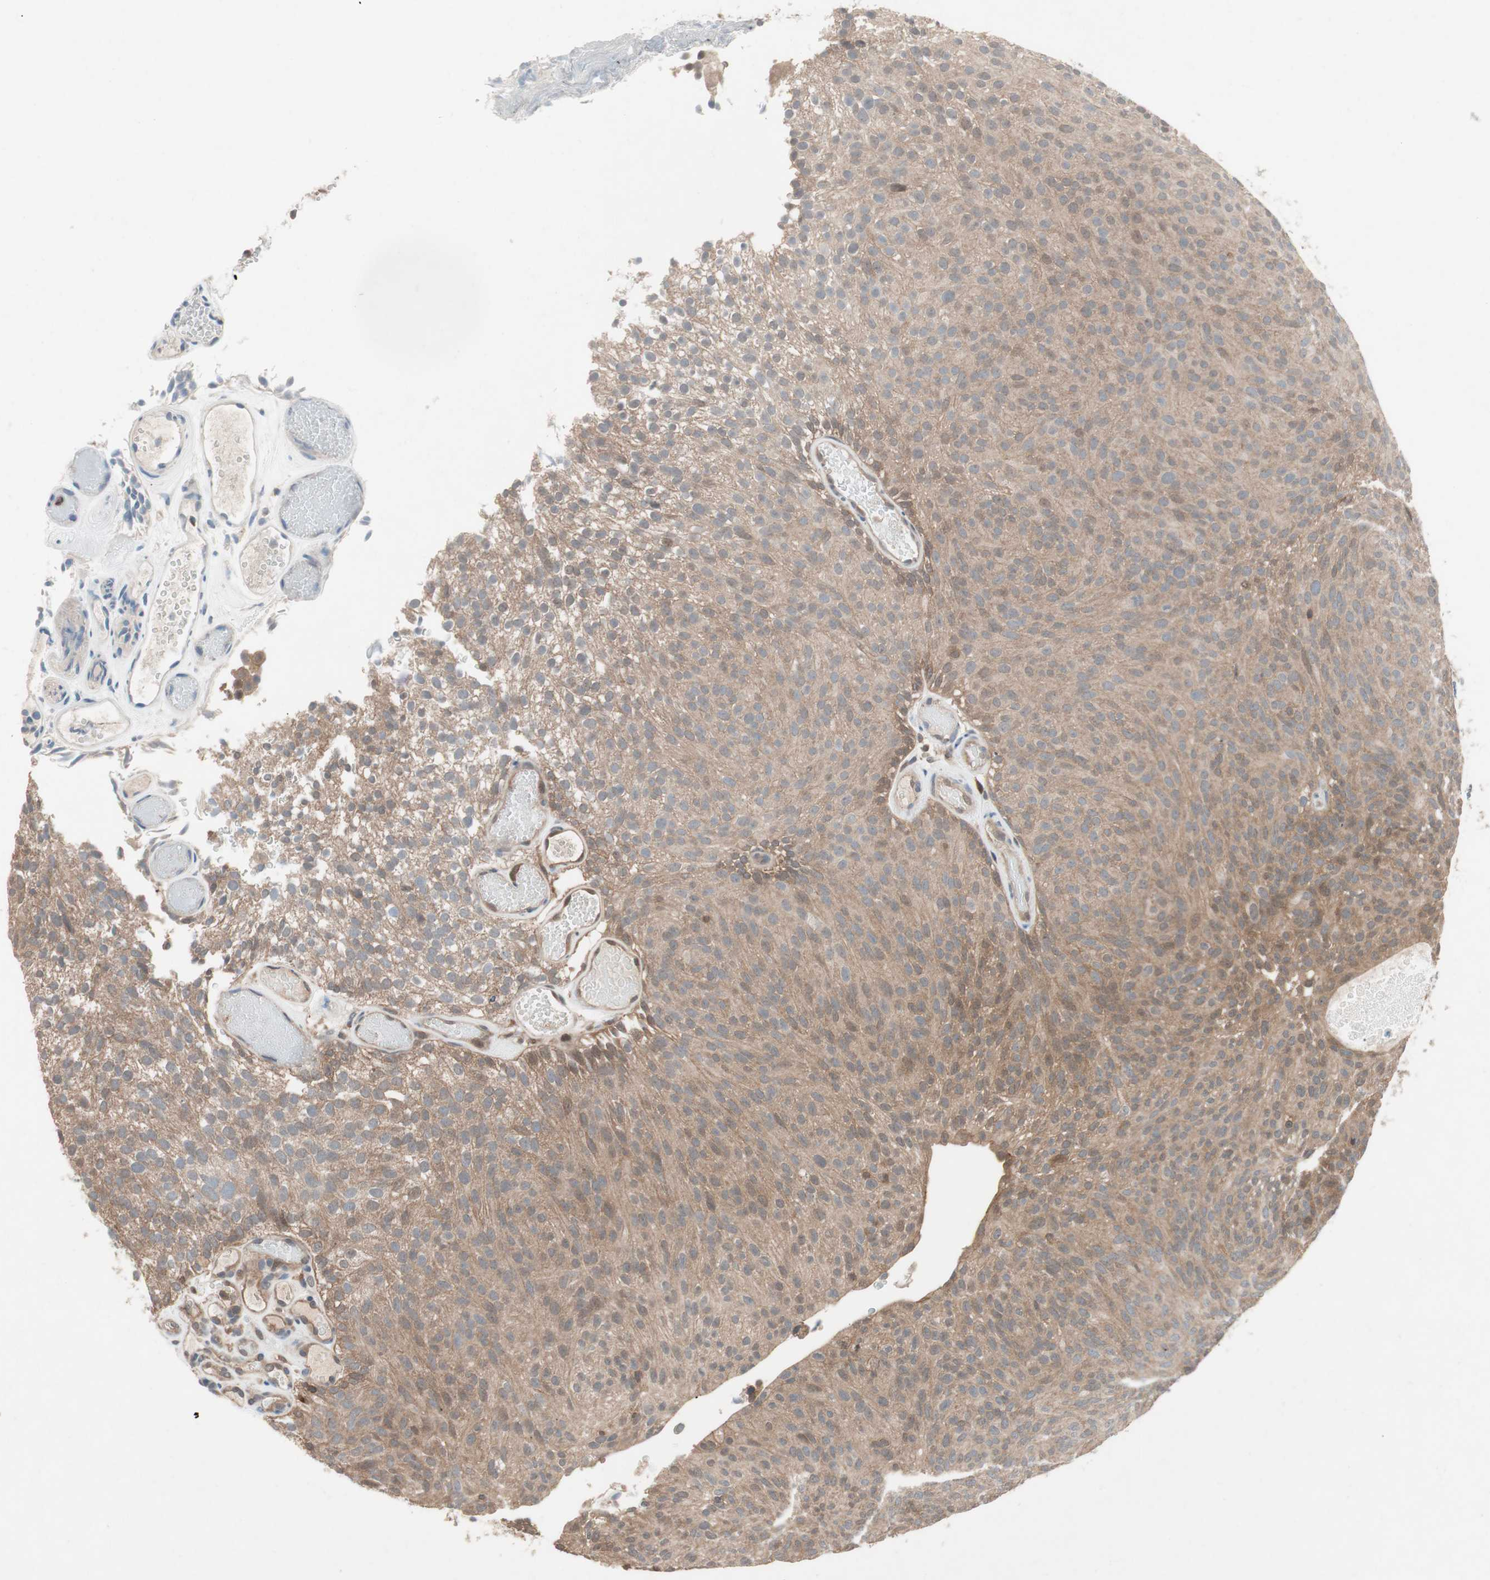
{"staining": {"intensity": "weak", "quantity": ">75%", "location": "cytoplasmic/membranous"}, "tissue": "urothelial cancer", "cell_type": "Tumor cells", "image_type": "cancer", "snomed": [{"axis": "morphology", "description": "Urothelial carcinoma, Low grade"}, {"axis": "topography", "description": "Urinary bladder"}], "caption": "Human urothelial cancer stained with a protein marker demonstrates weak staining in tumor cells.", "gene": "GALT", "patient": {"sex": "male", "age": 78}}